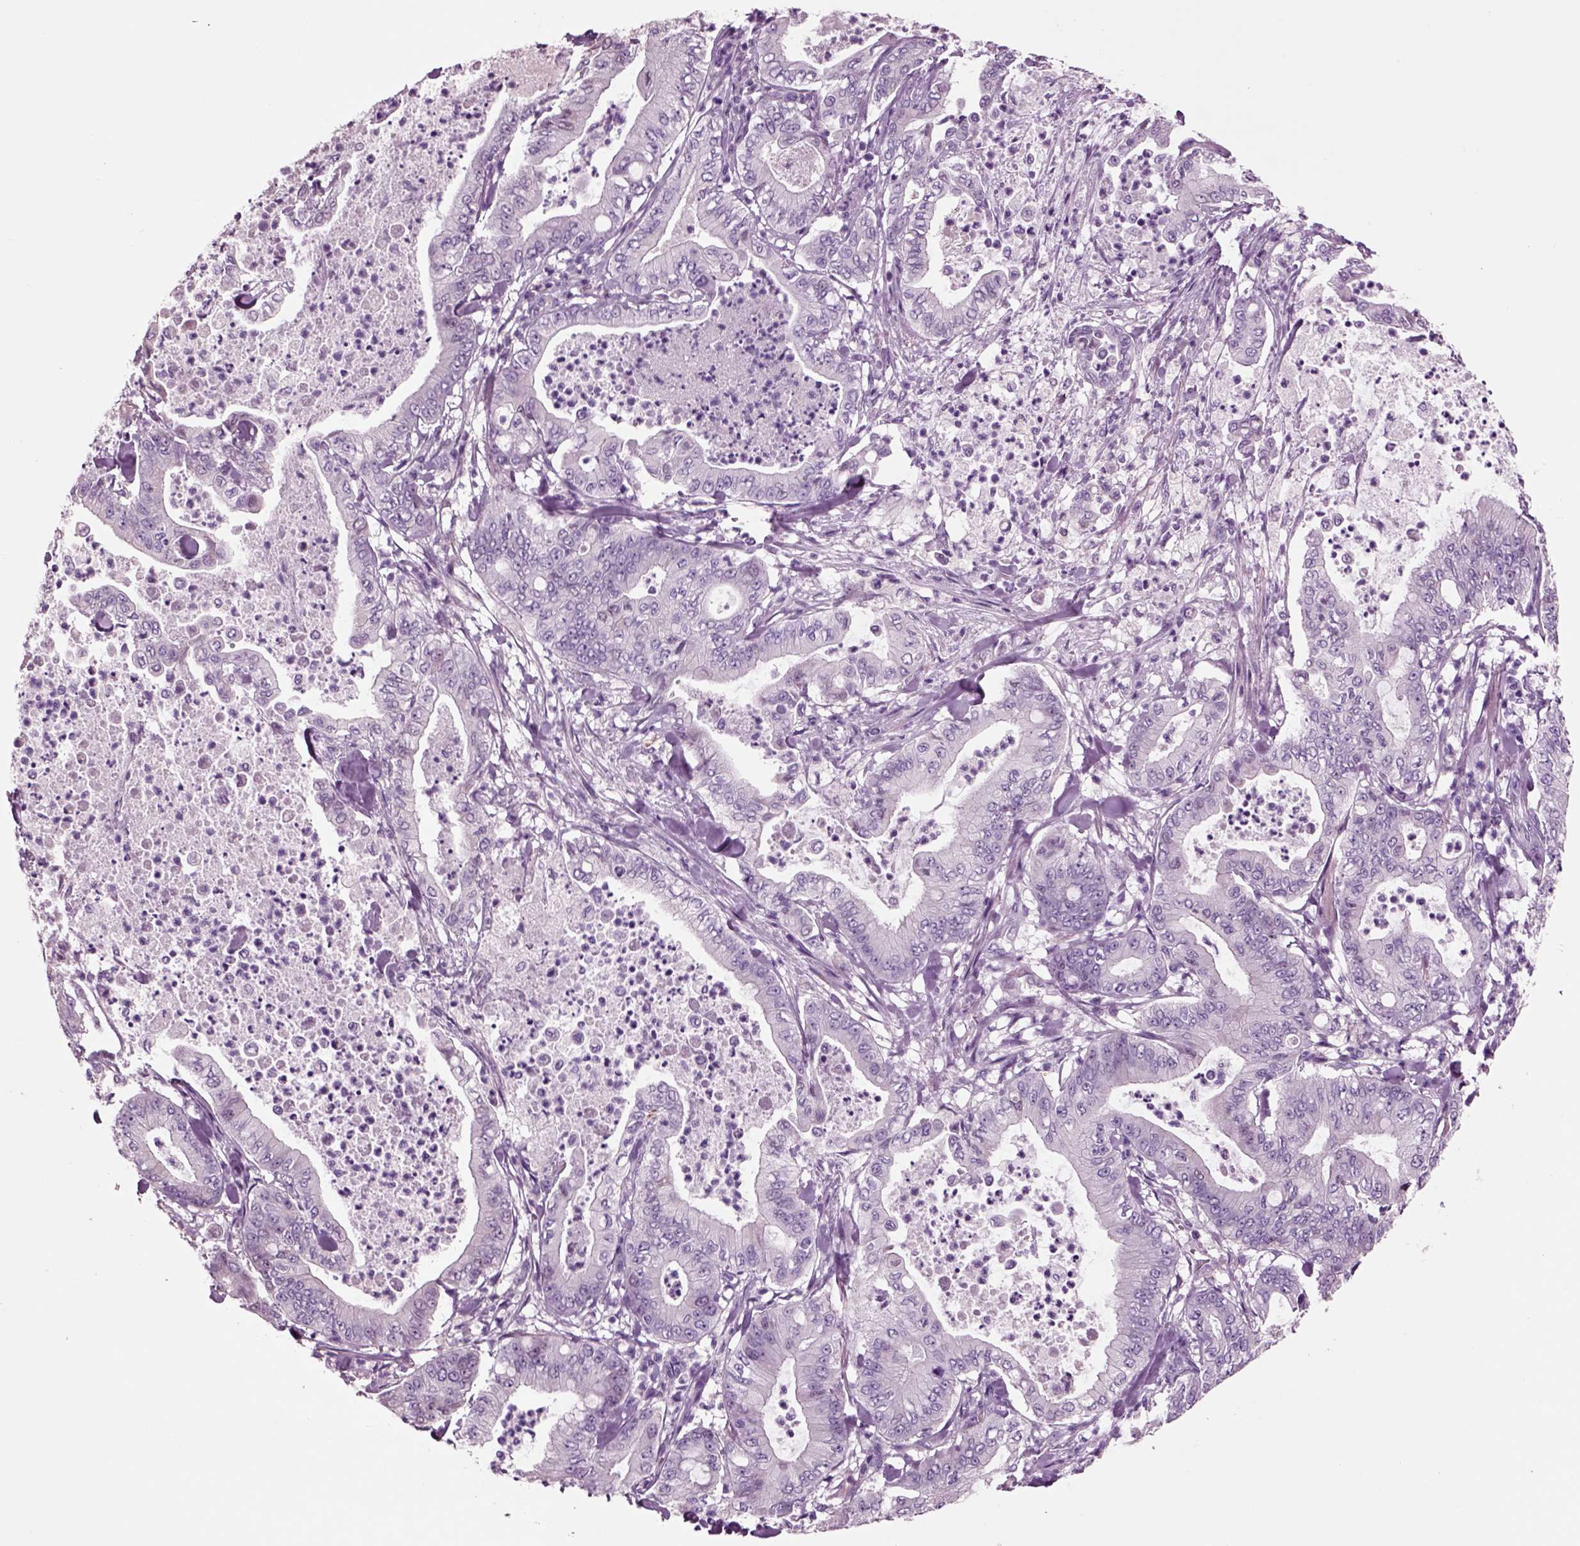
{"staining": {"intensity": "negative", "quantity": "none", "location": "none"}, "tissue": "pancreatic cancer", "cell_type": "Tumor cells", "image_type": "cancer", "snomed": [{"axis": "morphology", "description": "Adenocarcinoma, NOS"}, {"axis": "topography", "description": "Pancreas"}], "caption": "IHC photomicrograph of pancreatic cancer (adenocarcinoma) stained for a protein (brown), which shows no positivity in tumor cells.", "gene": "CHGB", "patient": {"sex": "male", "age": 71}}